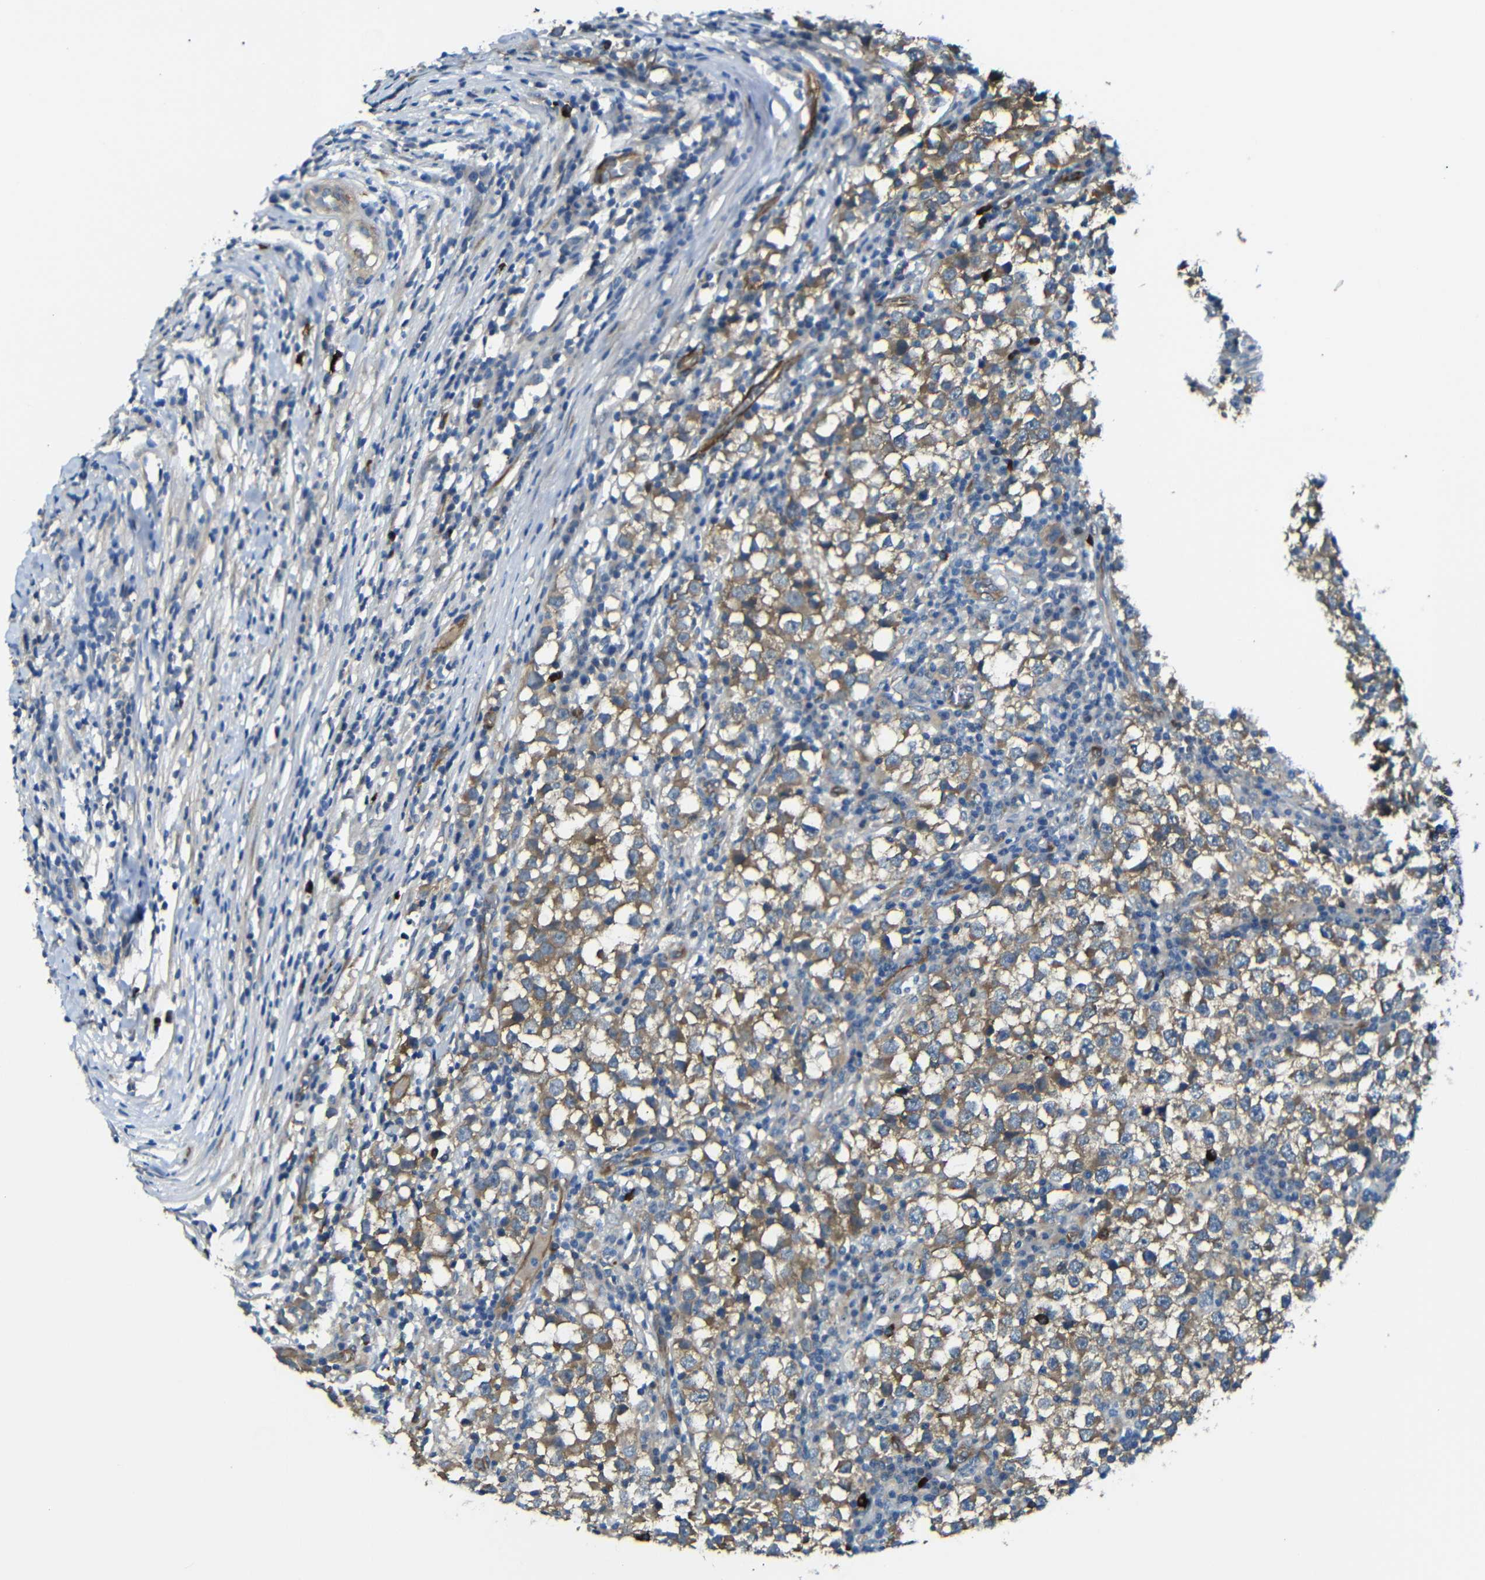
{"staining": {"intensity": "moderate", "quantity": ">75%", "location": "cytoplasmic/membranous"}, "tissue": "testis cancer", "cell_type": "Tumor cells", "image_type": "cancer", "snomed": [{"axis": "morphology", "description": "Seminoma, NOS"}, {"axis": "topography", "description": "Testis"}], "caption": "IHC of testis cancer reveals medium levels of moderate cytoplasmic/membranous positivity in about >75% of tumor cells.", "gene": "MYO1B", "patient": {"sex": "male", "age": 65}}